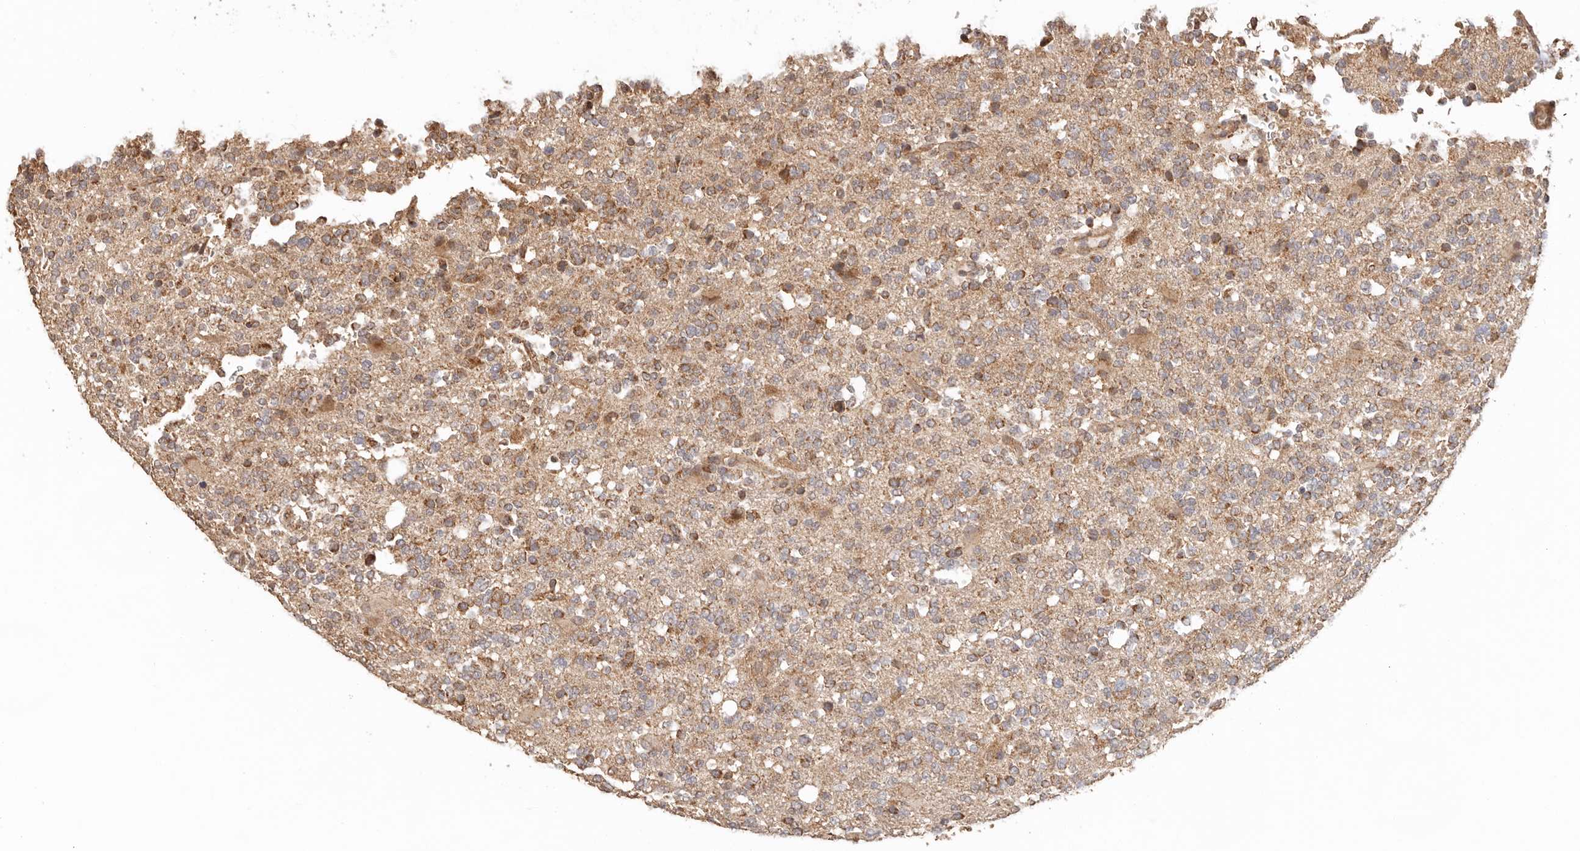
{"staining": {"intensity": "moderate", "quantity": ">75%", "location": "cytoplasmic/membranous"}, "tissue": "glioma", "cell_type": "Tumor cells", "image_type": "cancer", "snomed": [{"axis": "morphology", "description": "Glioma, malignant, High grade"}, {"axis": "topography", "description": "Brain"}], "caption": "Protein expression by immunohistochemistry exhibits moderate cytoplasmic/membranous positivity in about >75% of tumor cells in malignant glioma (high-grade). (IHC, brightfield microscopy, high magnification).", "gene": "NDUFB11", "patient": {"sex": "female", "age": 62}}